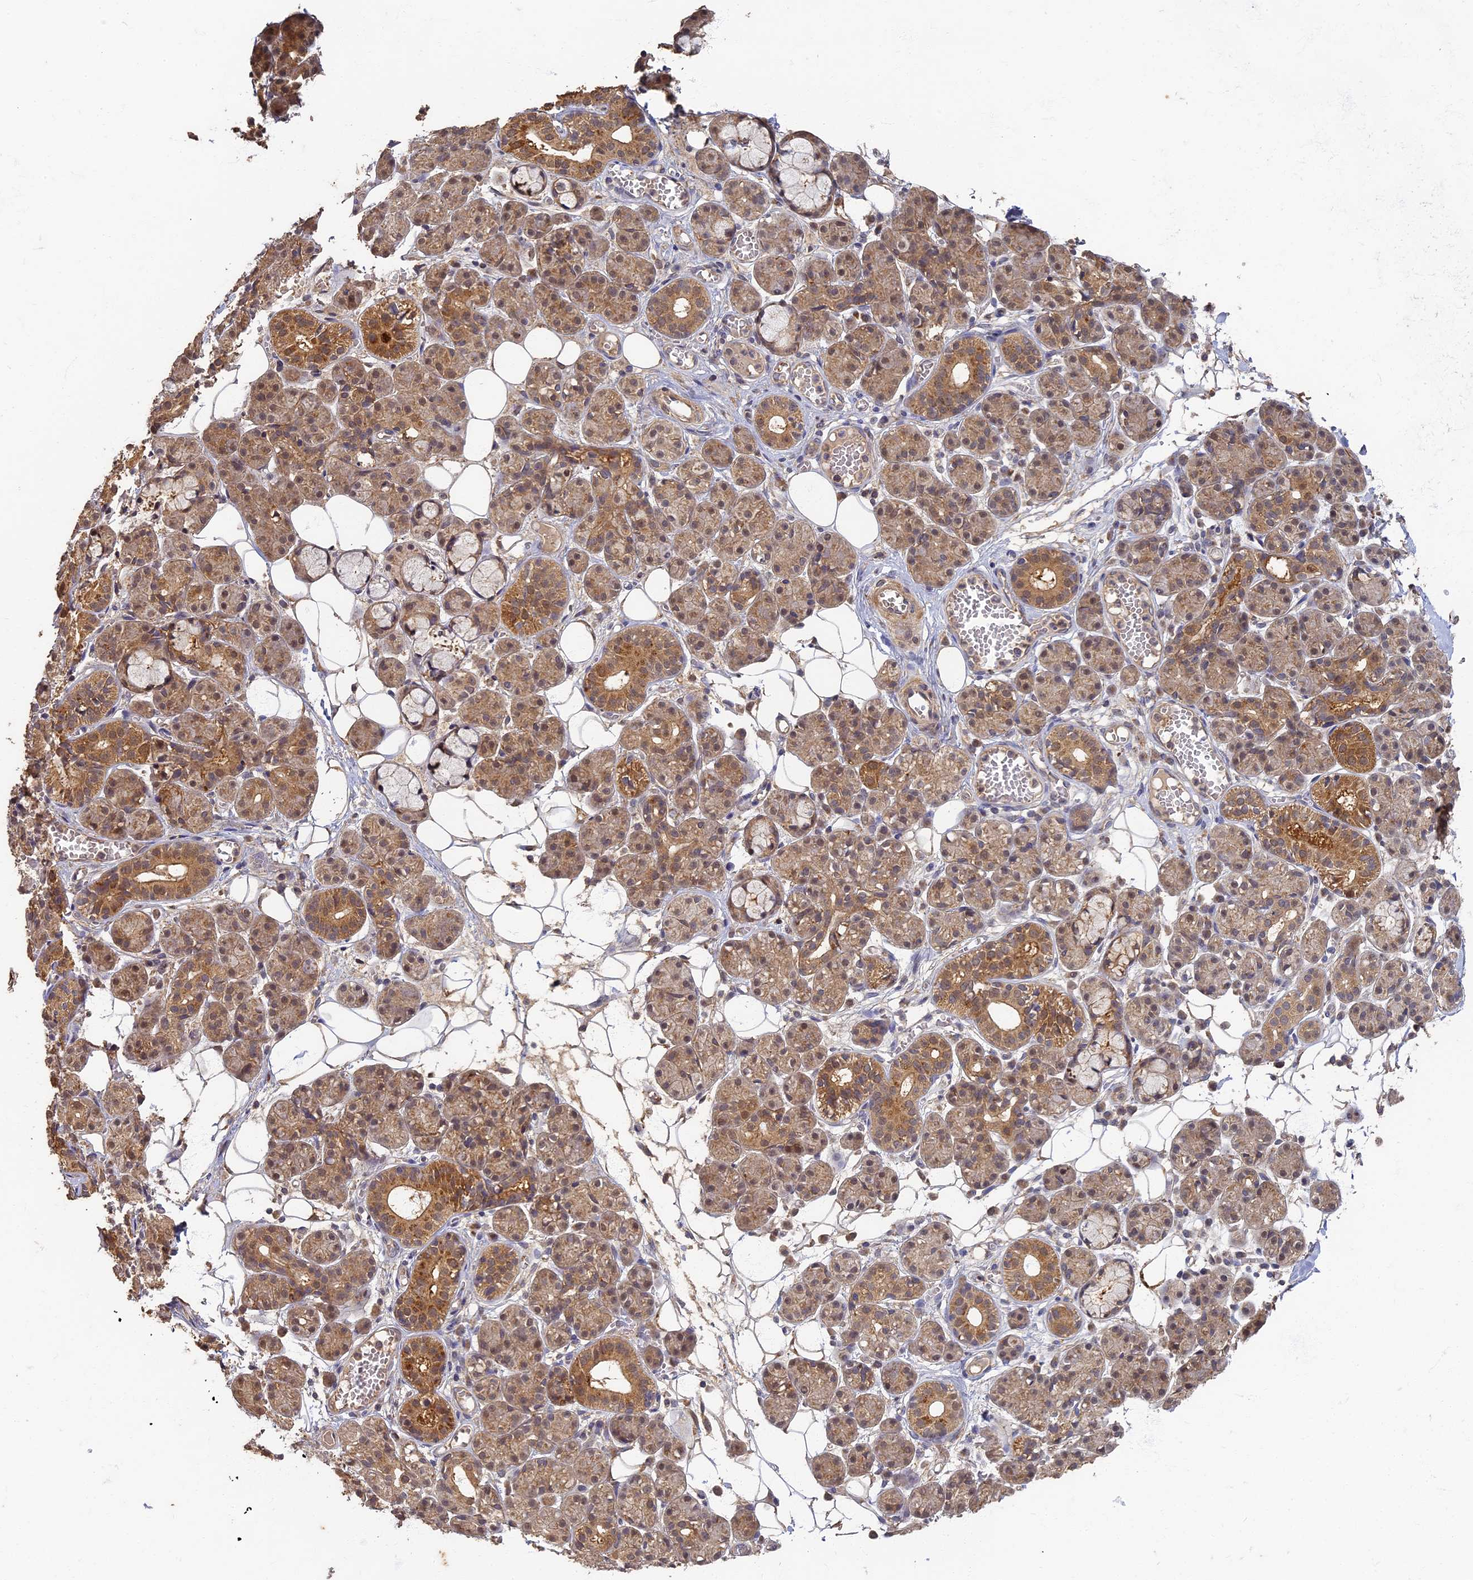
{"staining": {"intensity": "moderate", "quantity": ">75%", "location": "cytoplasmic/membranous"}, "tissue": "salivary gland", "cell_type": "Glandular cells", "image_type": "normal", "snomed": [{"axis": "morphology", "description": "Normal tissue, NOS"}, {"axis": "topography", "description": "Salivary gland"}], "caption": "The immunohistochemical stain shows moderate cytoplasmic/membranous staining in glandular cells of benign salivary gland.", "gene": "RSPH3", "patient": {"sex": "male", "age": 63}}